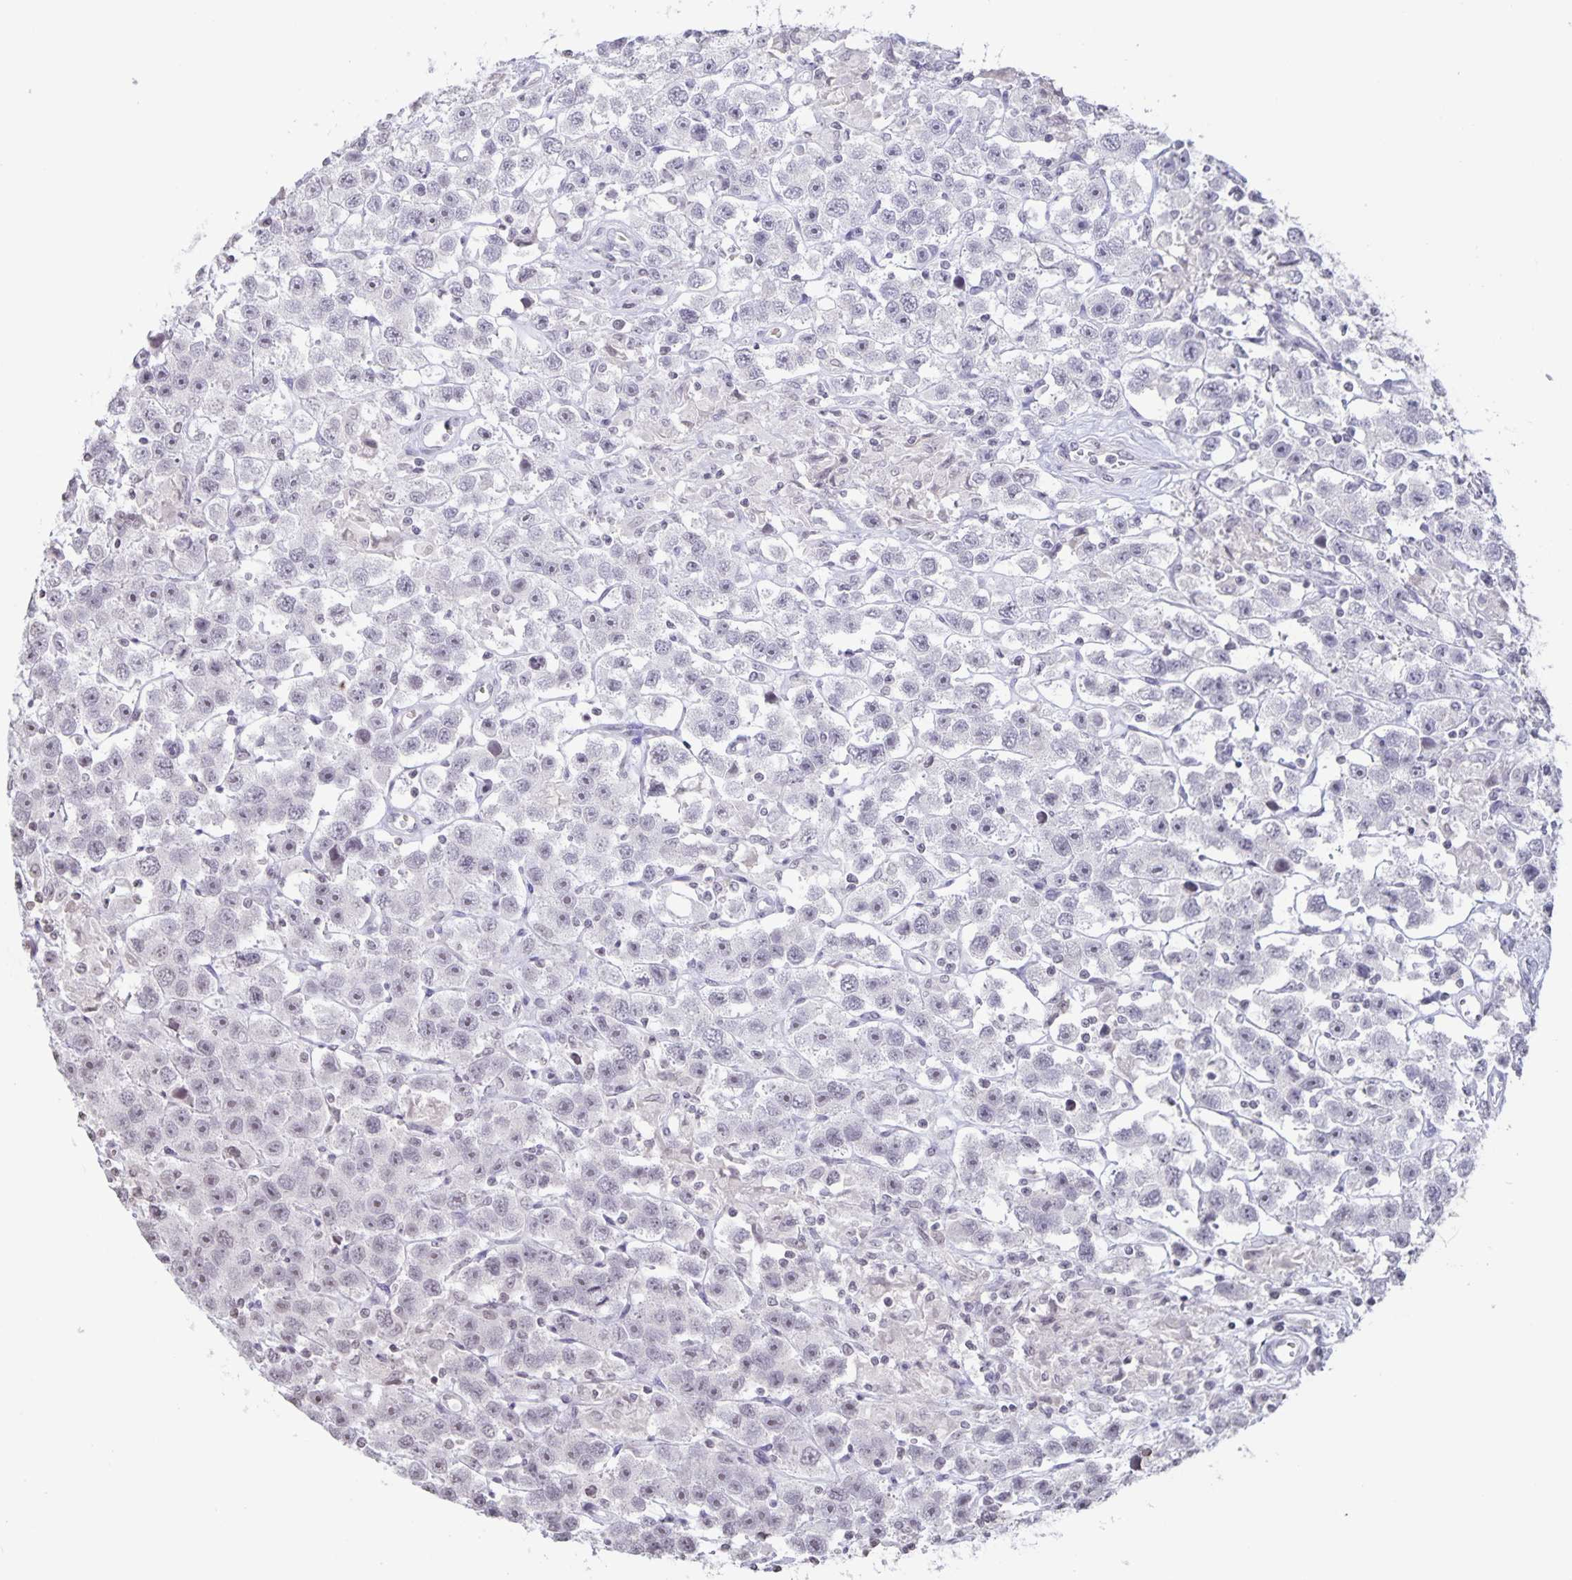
{"staining": {"intensity": "negative", "quantity": "none", "location": "none"}, "tissue": "testis cancer", "cell_type": "Tumor cells", "image_type": "cancer", "snomed": [{"axis": "morphology", "description": "Seminoma, NOS"}, {"axis": "topography", "description": "Testis"}], "caption": "The image exhibits no significant positivity in tumor cells of testis cancer (seminoma). Nuclei are stained in blue.", "gene": "AQP4", "patient": {"sex": "male", "age": 45}}